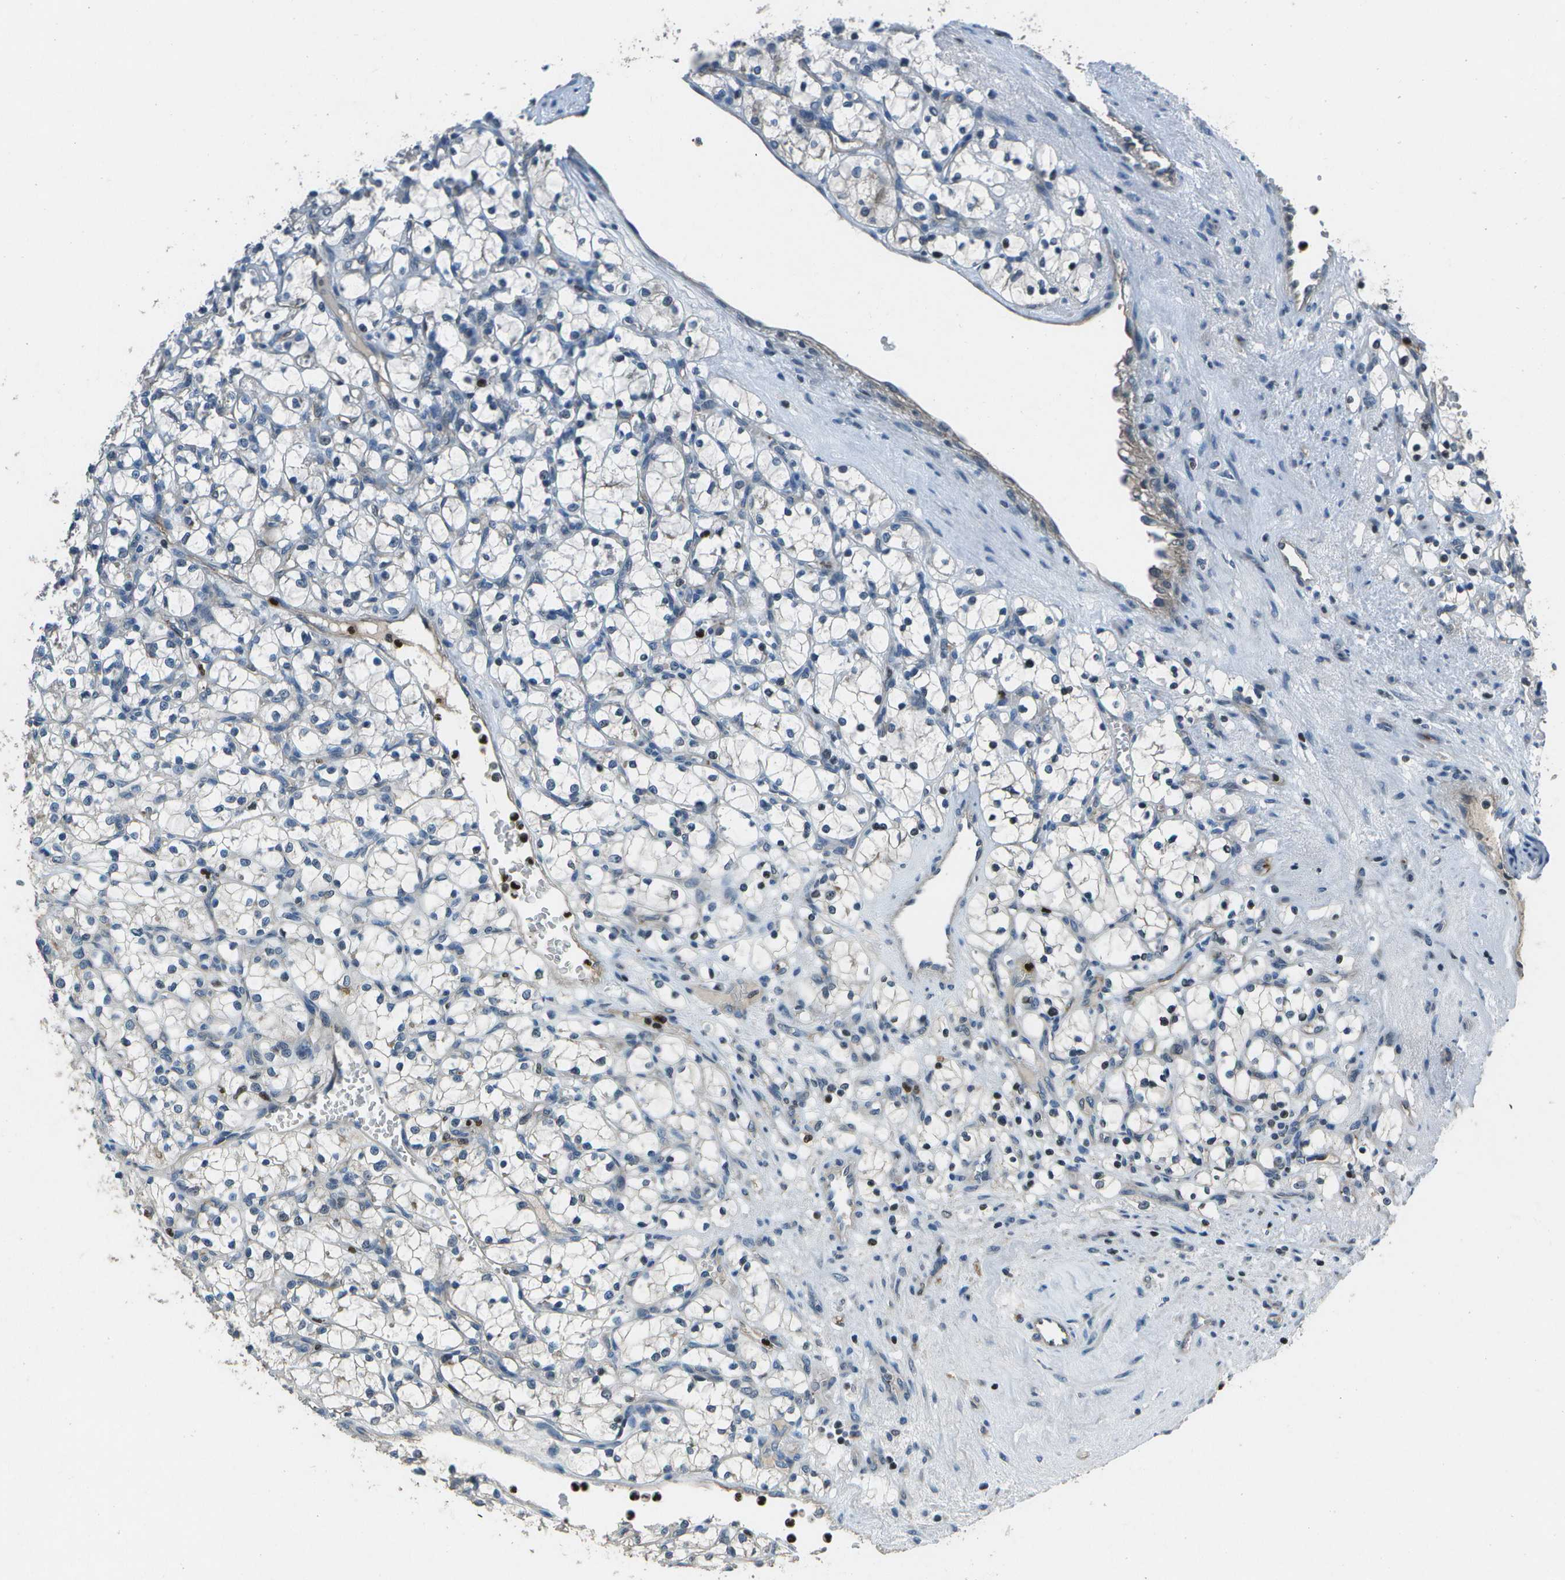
{"staining": {"intensity": "negative", "quantity": "none", "location": "none"}, "tissue": "renal cancer", "cell_type": "Tumor cells", "image_type": "cancer", "snomed": [{"axis": "morphology", "description": "Adenocarcinoma, NOS"}, {"axis": "topography", "description": "Kidney"}], "caption": "Immunohistochemistry (IHC) of renal adenocarcinoma reveals no expression in tumor cells. Brightfield microscopy of immunohistochemistry stained with DAB (3,3'-diaminobenzidine) (brown) and hematoxylin (blue), captured at high magnification.", "gene": "PDLIM1", "patient": {"sex": "female", "age": 69}}